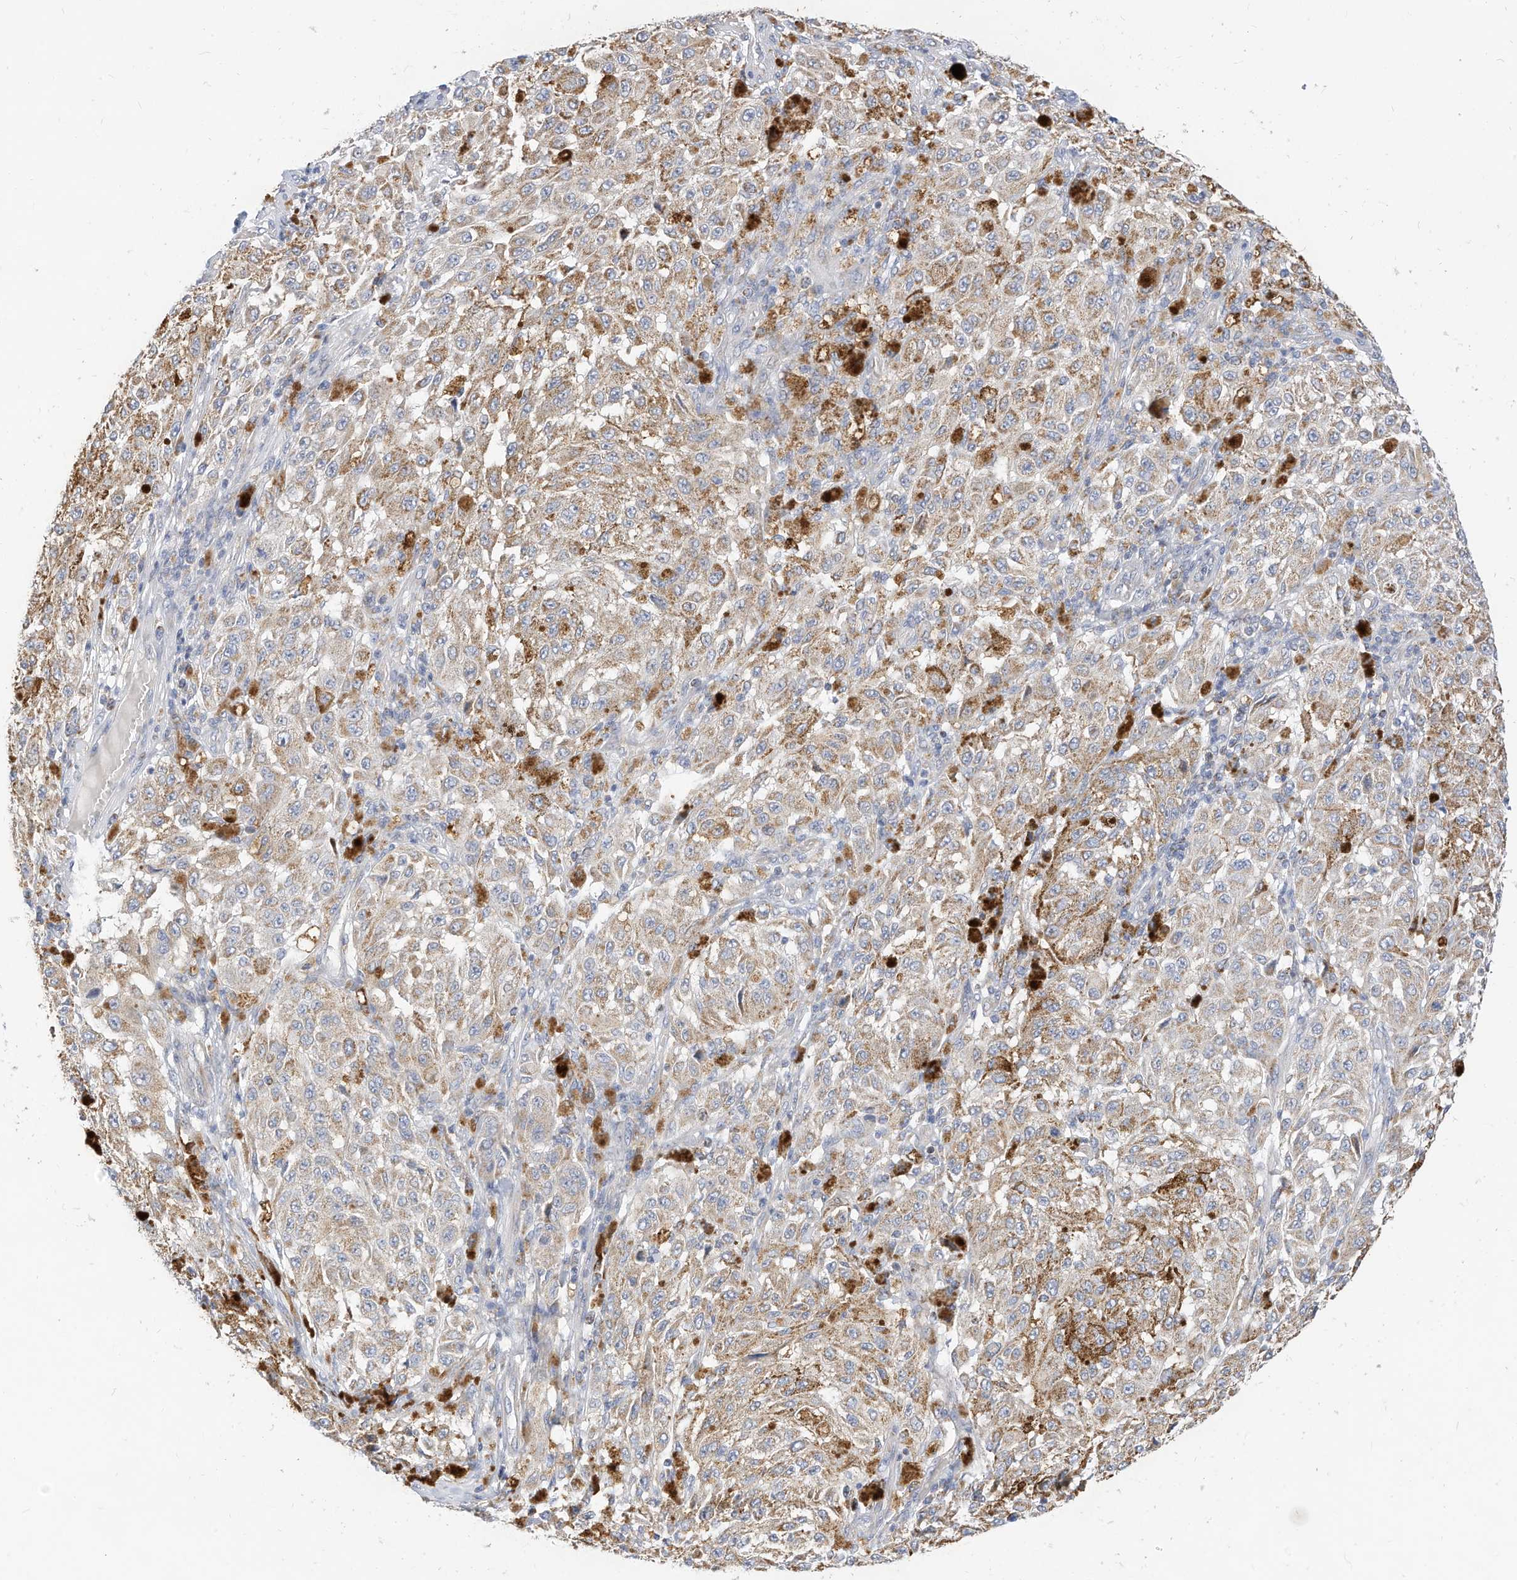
{"staining": {"intensity": "moderate", "quantity": "25%-75%", "location": "cytoplasmic/membranous"}, "tissue": "melanoma", "cell_type": "Tumor cells", "image_type": "cancer", "snomed": [{"axis": "morphology", "description": "Malignant melanoma, NOS"}, {"axis": "topography", "description": "Skin"}], "caption": "IHC (DAB (3,3'-diaminobenzidine)) staining of malignant melanoma shows moderate cytoplasmic/membranous protein positivity in about 25%-75% of tumor cells.", "gene": "RHOH", "patient": {"sex": "female", "age": 64}}